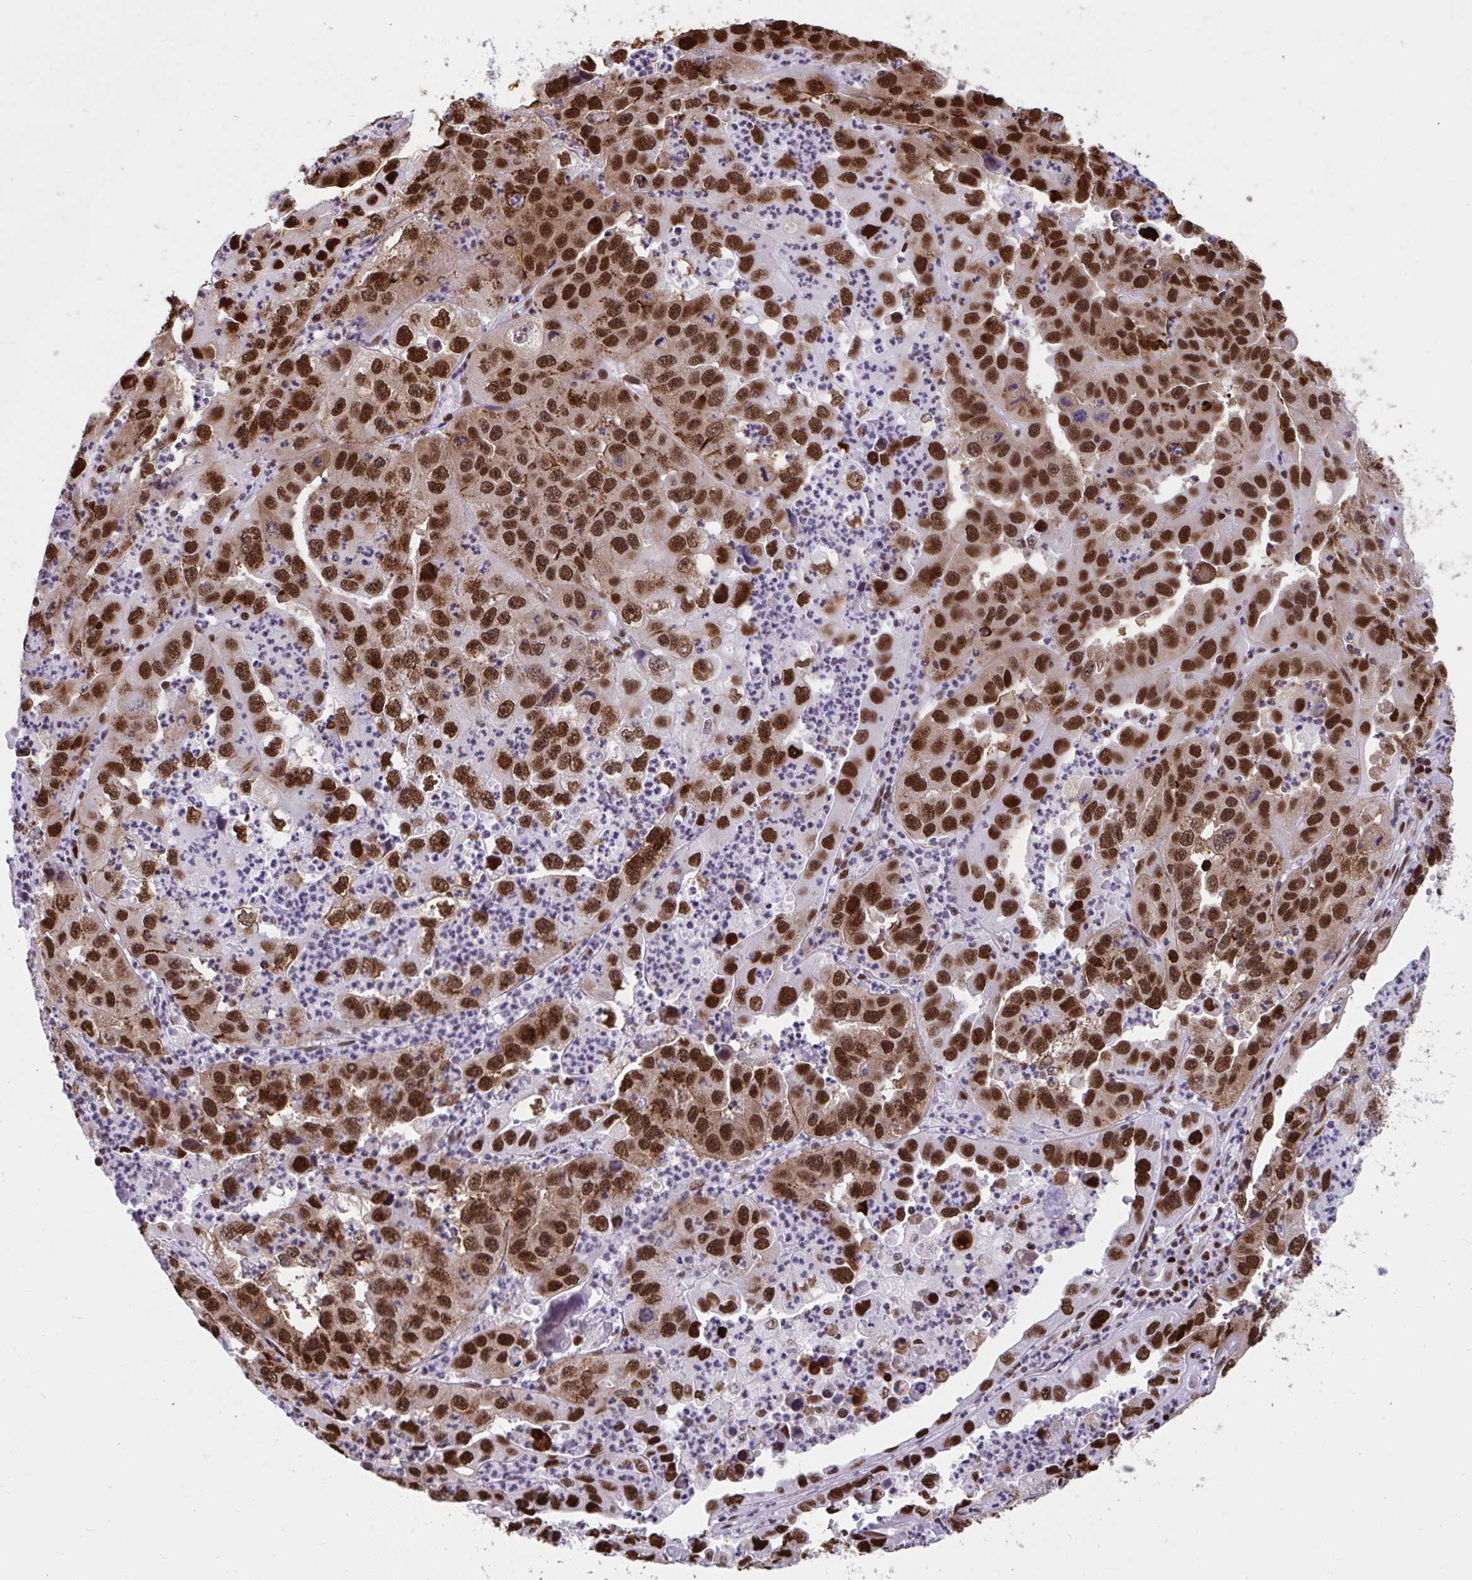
{"staining": {"intensity": "strong", "quantity": ">75%", "location": "nuclear"}, "tissue": "endometrial cancer", "cell_type": "Tumor cells", "image_type": "cancer", "snomed": [{"axis": "morphology", "description": "Adenocarcinoma, NOS"}, {"axis": "topography", "description": "Uterus"}], "caption": "Endometrial cancer (adenocarcinoma) stained with DAB (3,3'-diaminobenzidine) immunohistochemistry (IHC) shows high levels of strong nuclear expression in approximately >75% of tumor cells.", "gene": "SLC35C2", "patient": {"sex": "female", "age": 62}}